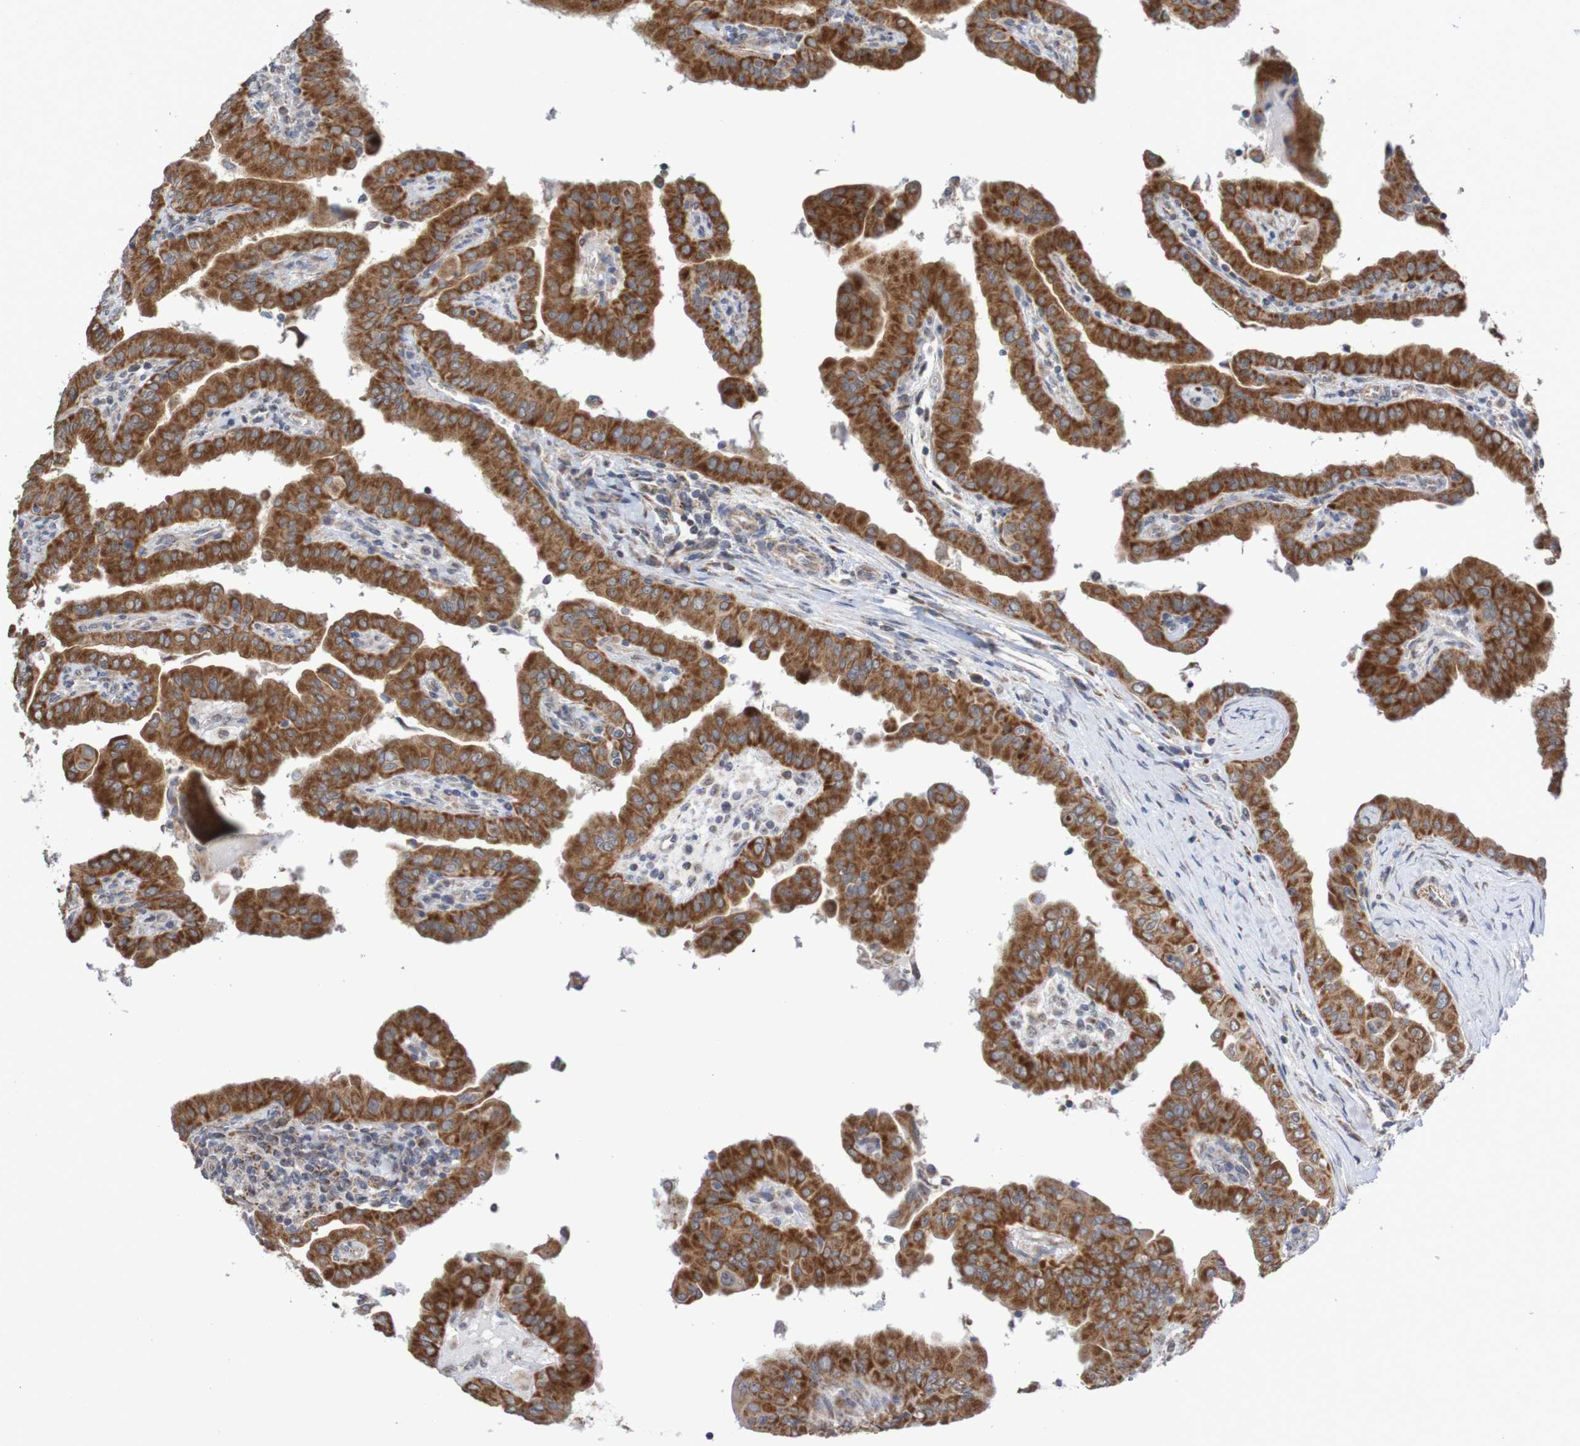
{"staining": {"intensity": "strong", "quantity": ">75%", "location": "cytoplasmic/membranous"}, "tissue": "thyroid cancer", "cell_type": "Tumor cells", "image_type": "cancer", "snomed": [{"axis": "morphology", "description": "Papillary adenocarcinoma, NOS"}, {"axis": "topography", "description": "Thyroid gland"}], "caption": "A micrograph of thyroid cancer (papillary adenocarcinoma) stained for a protein demonstrates strong cytoplasmic/membranous brown staining in tumor cells.", "gene": "DVL1", "patient": {"sex": "male", "age": 33}}